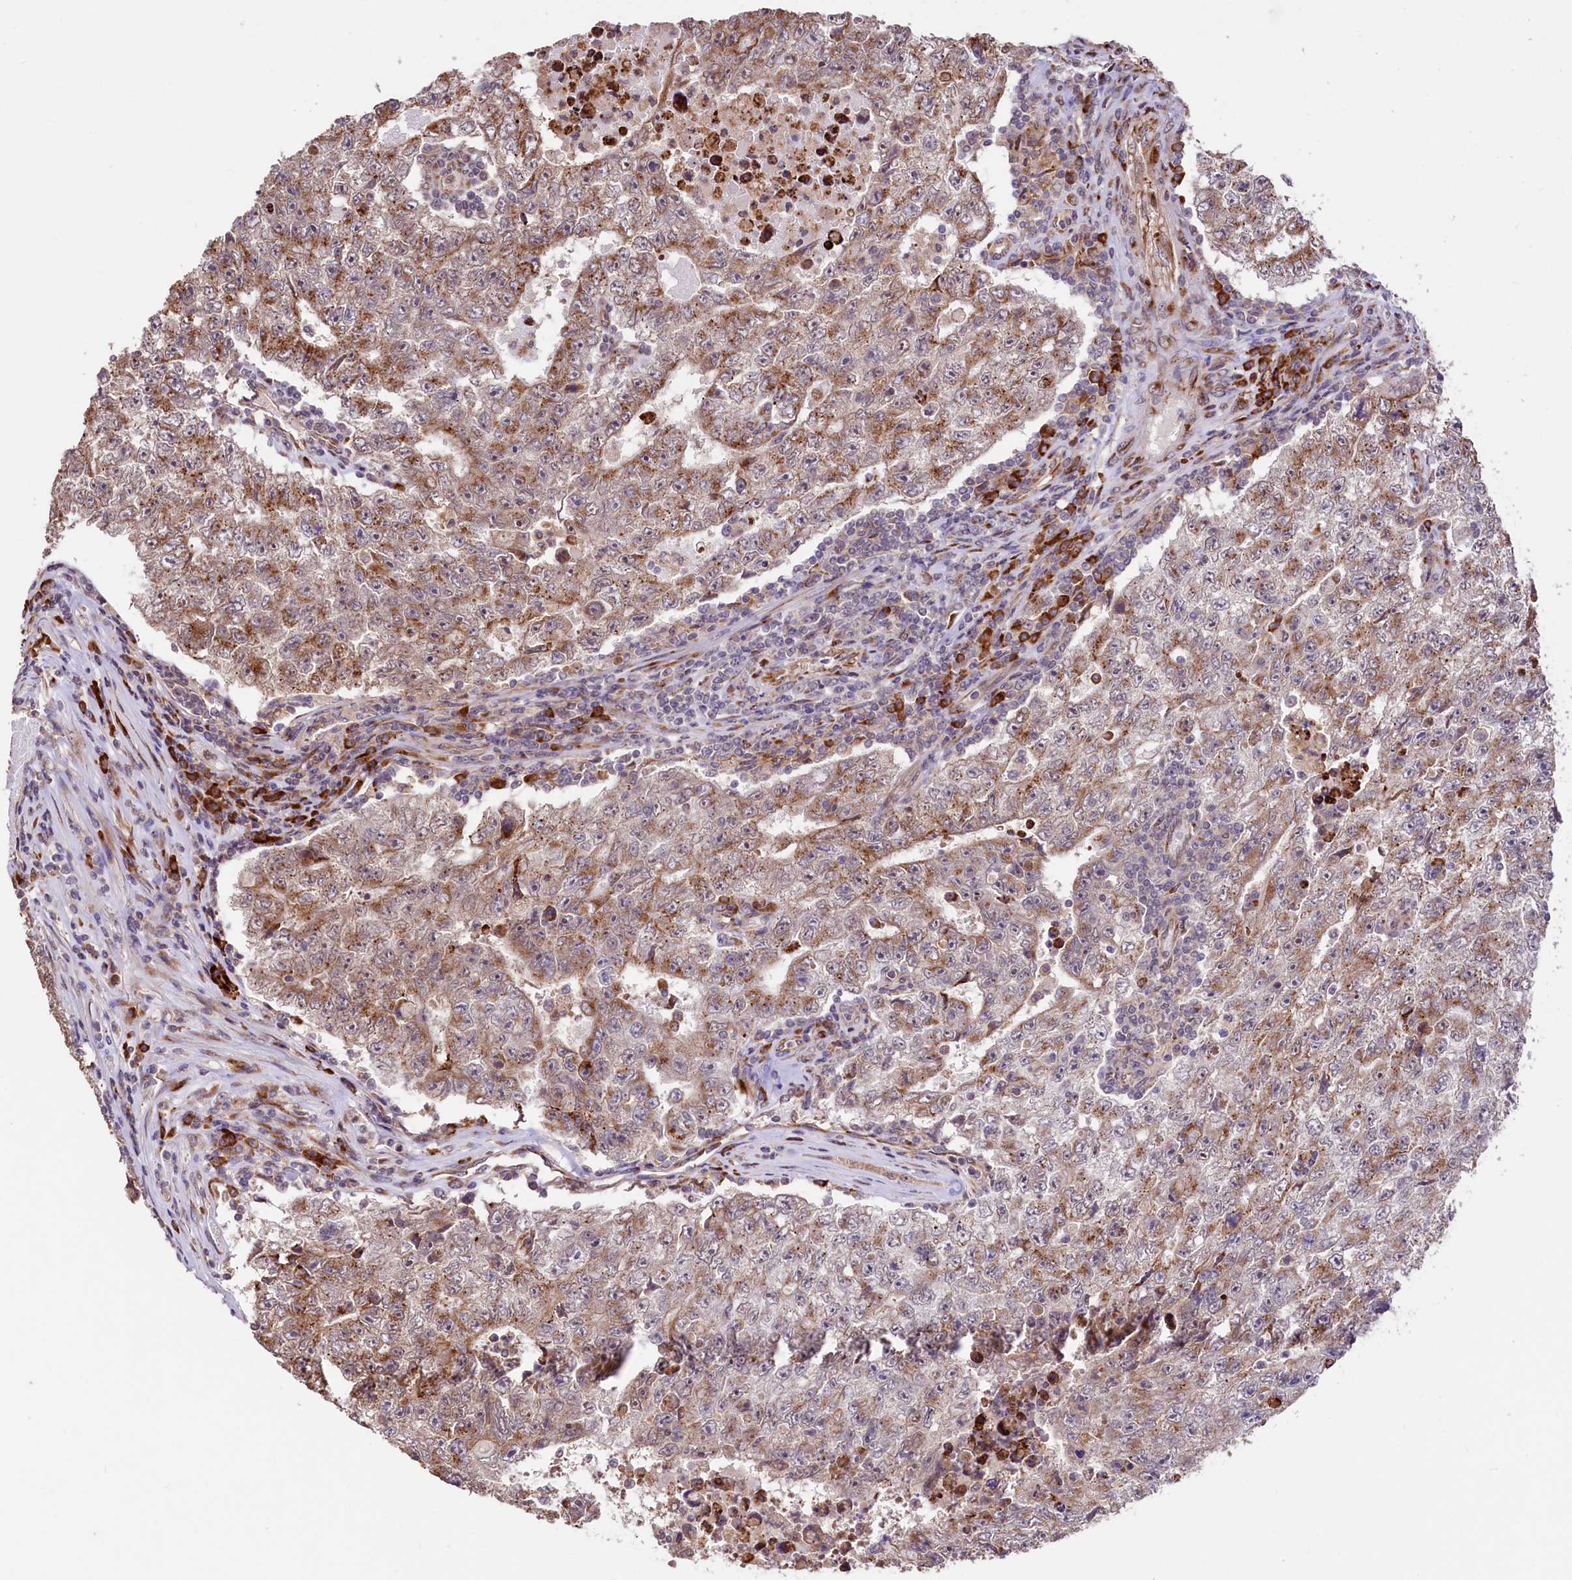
{"staining": {"intensity": "moderate", "quantity": "25%-75%", "location": "cytoplasmic/membranous"}, "tissue": "testis cancer", "cell_type": "Tumor cells", "image_type": "cancer", "snomed": [{"axis": "morphology", "description": "Carcinoma, Embryonal, NOS"}, {"axis": "topography", "description": "Testis"}], "caption": "Tumor cells reveal medium levels of moderate cytoplasmic/membranous expression in about 25%-75% of cells in human embryonal carcinoma (testis).", "gene": "C5orf15", "patient": {"sex": "male", "age": 17}}